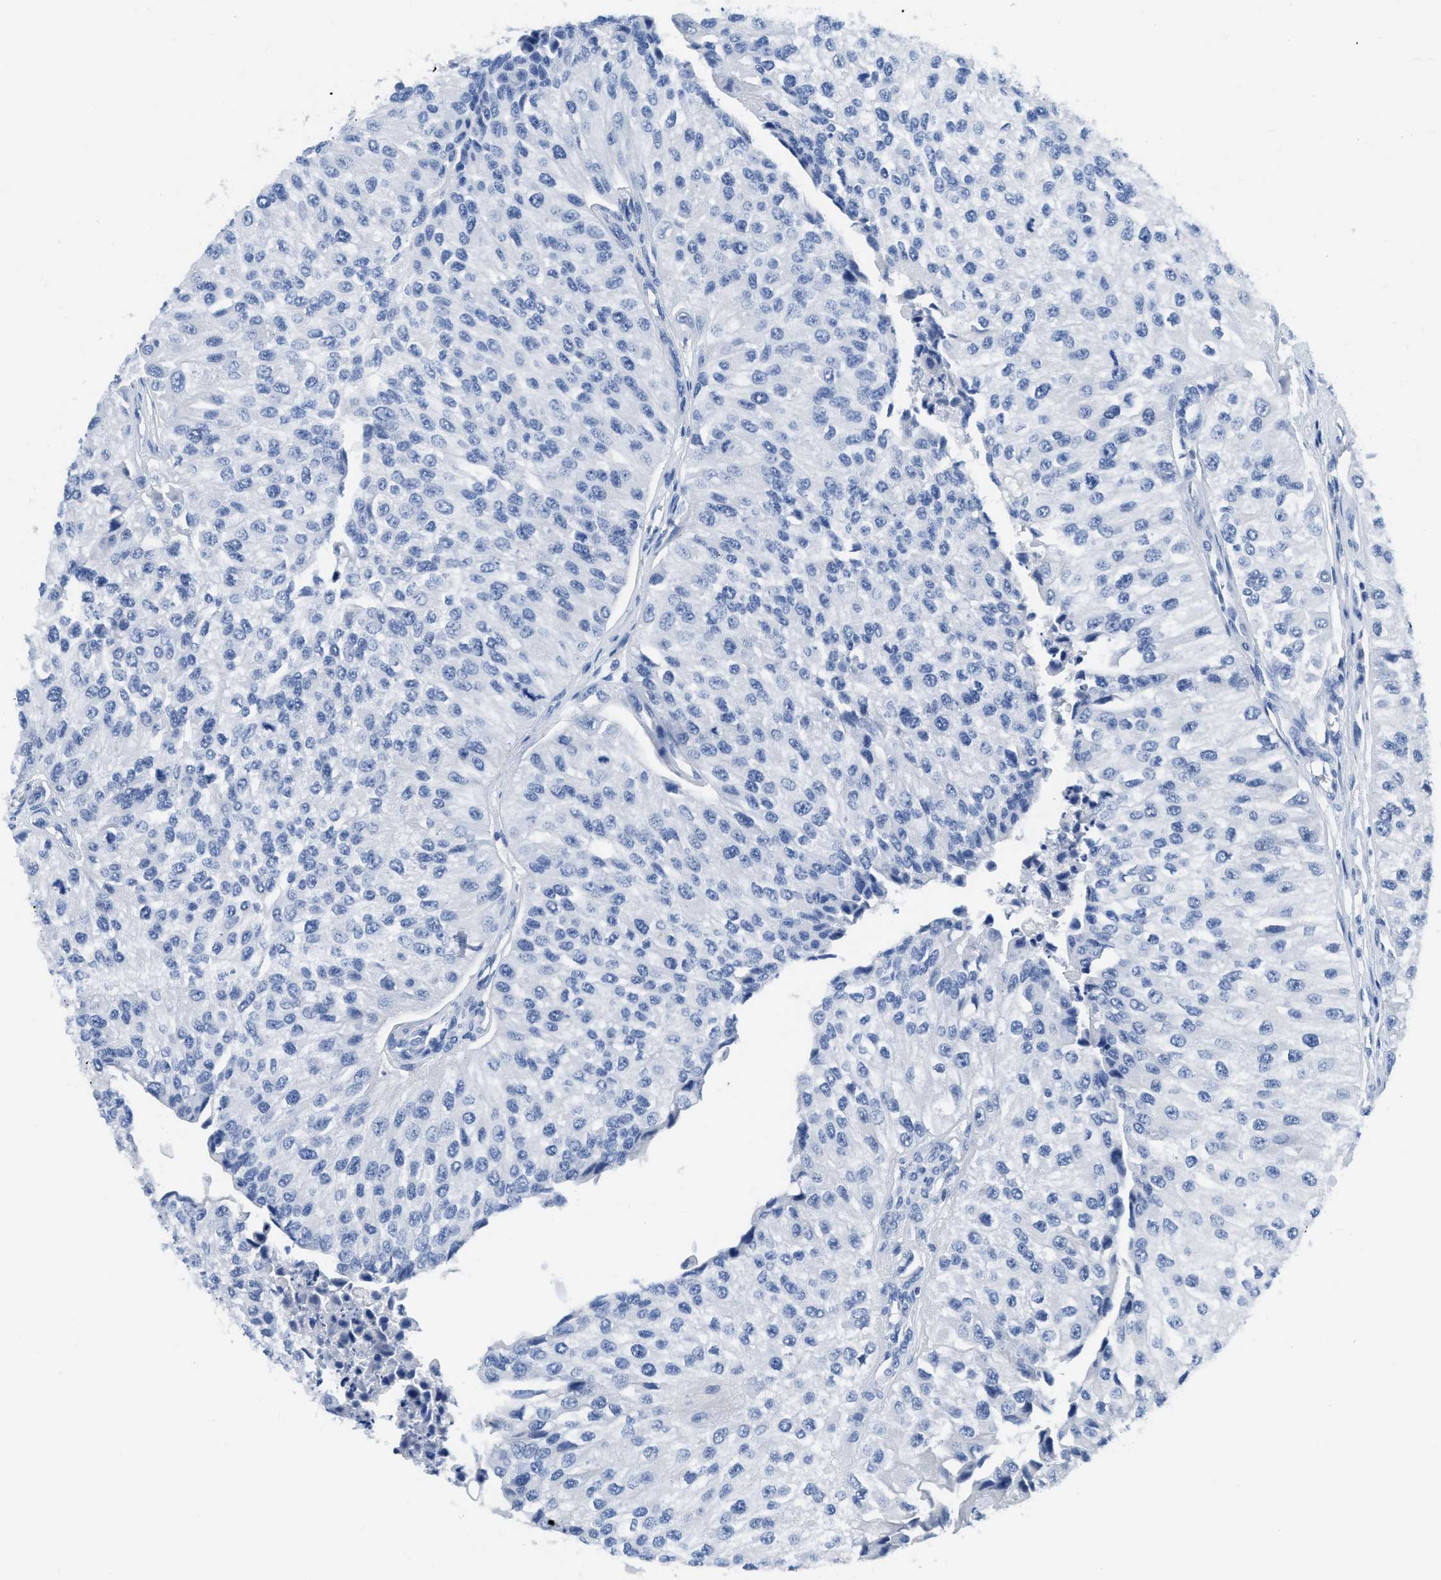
{"staining": {"intensity": "negative", "quantity": "none", "location": "none"}, "tissue": "urothelial cancer", "cell_type": "Tumor cells", "image_type": "cancer", "snomed": [{"axis": "morphology", "description": "Urothelial carcinoma, High grade"}, {"axis": "topography", "description": "Kidney"}, {"axis": "topography", "description": "Urinary bladder"}], "caption": "IHC of urothelial cancer shows no expression in tumor cells. The staining is performed using DAB brown chromogen with nuclei counter-stained in using hematoxylin.", "gene": "TCF7", "patient": {"sex": "male", "age": 77}}